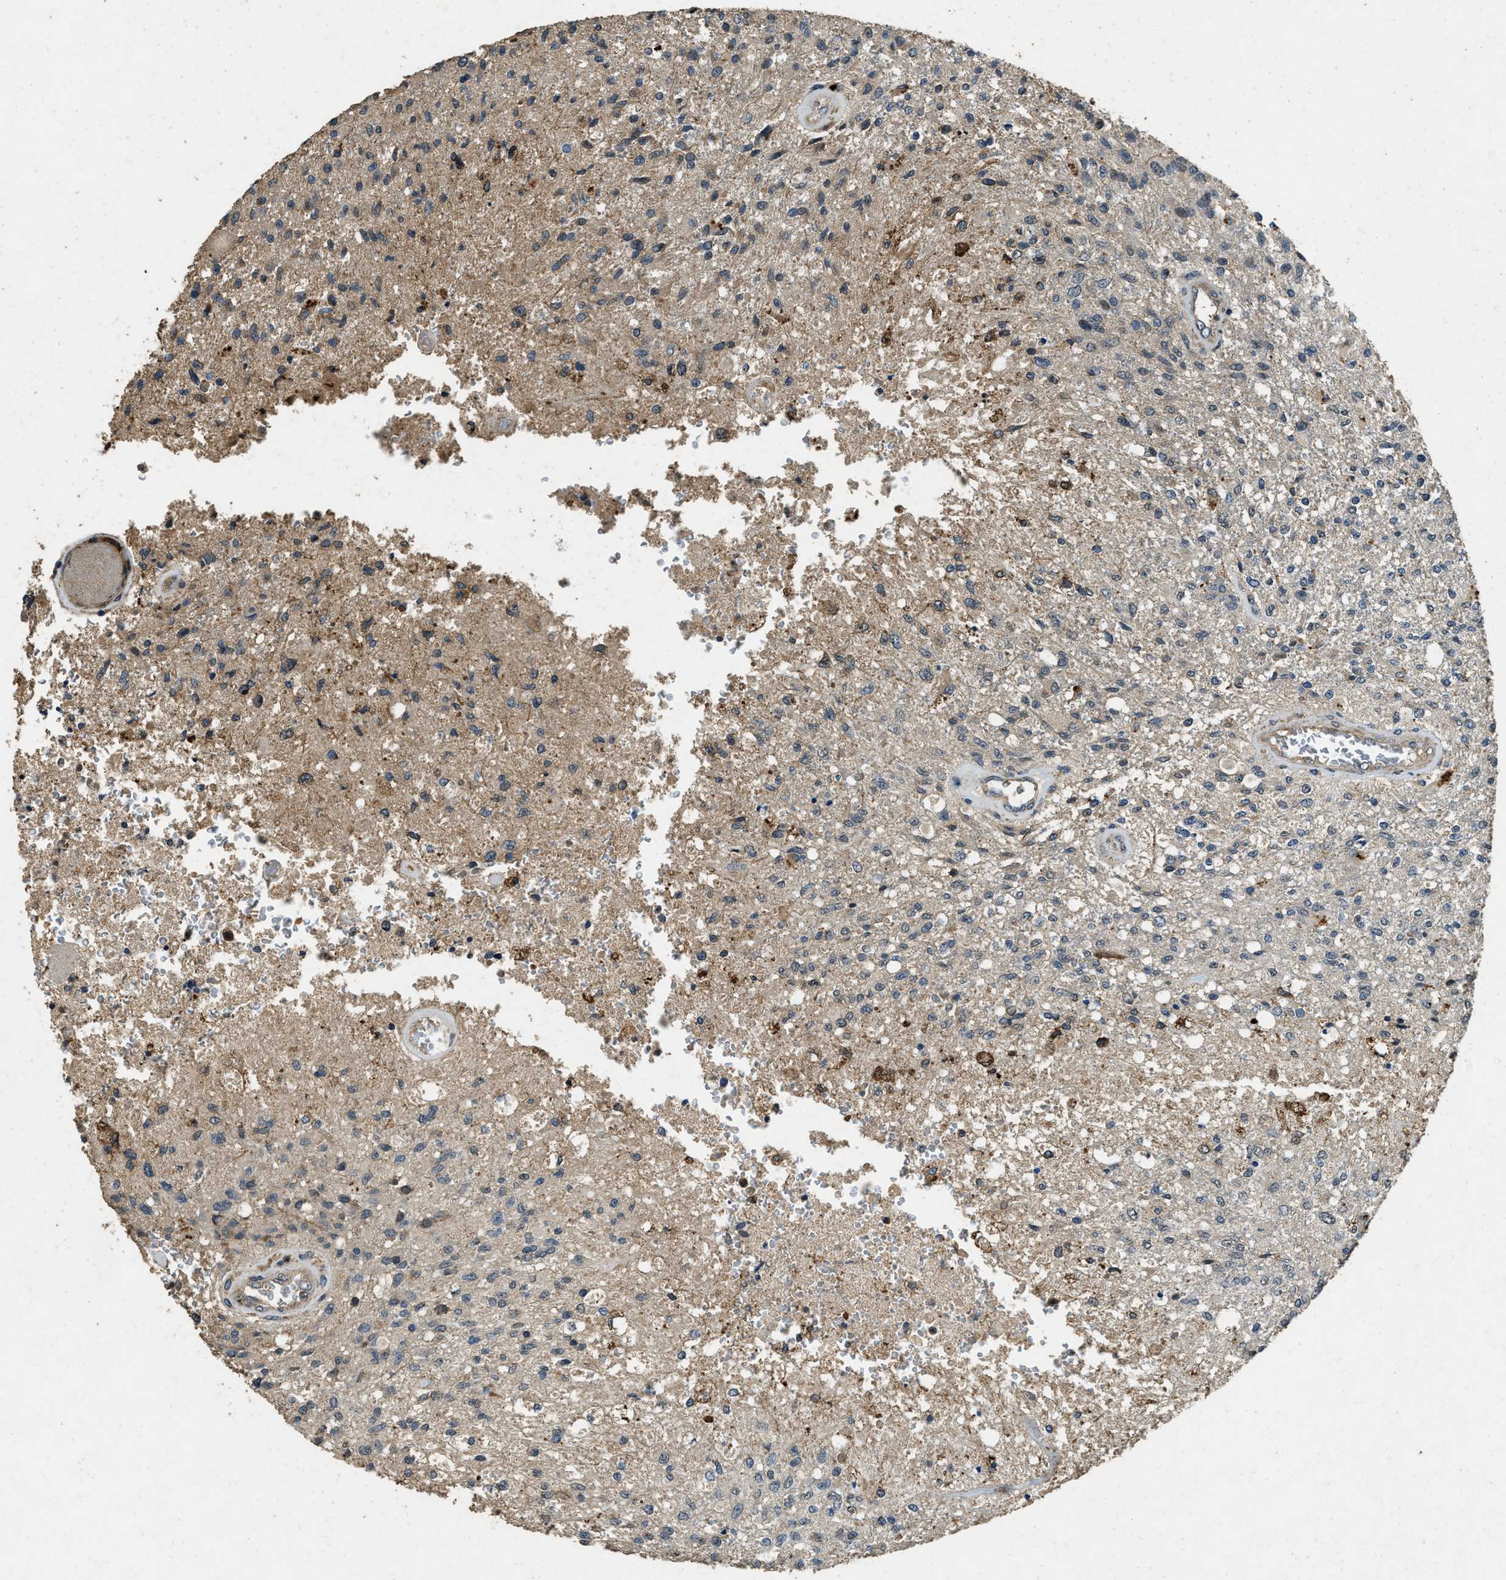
{"staining": {"intensity": "weak", "quantity": "<25%", "location": "cytoplasmic/membranous"}, "tissue": "glioma", "cell_type": "Tumor cells", "image_type": "cancer", "snomed": [{"axis": "morphology", "description": "Normal tissue, NOS"}, {"axis": "morphology", "description": "Glioma, malignant, High grade"}, {"axis": "topography", "description": "Cerebral cortex"}], "caption": "High magnification brightfield microscopy of malignant high-grade glioma stained with DAB (brown) and counterstained with hematoxylin (blue): tumor cells show no significant staining. (Brightfield microscopy of DAB IHC at high magnification).", "gene": "ATP8B1", "patient": {"sex": "male", "age": 77}}